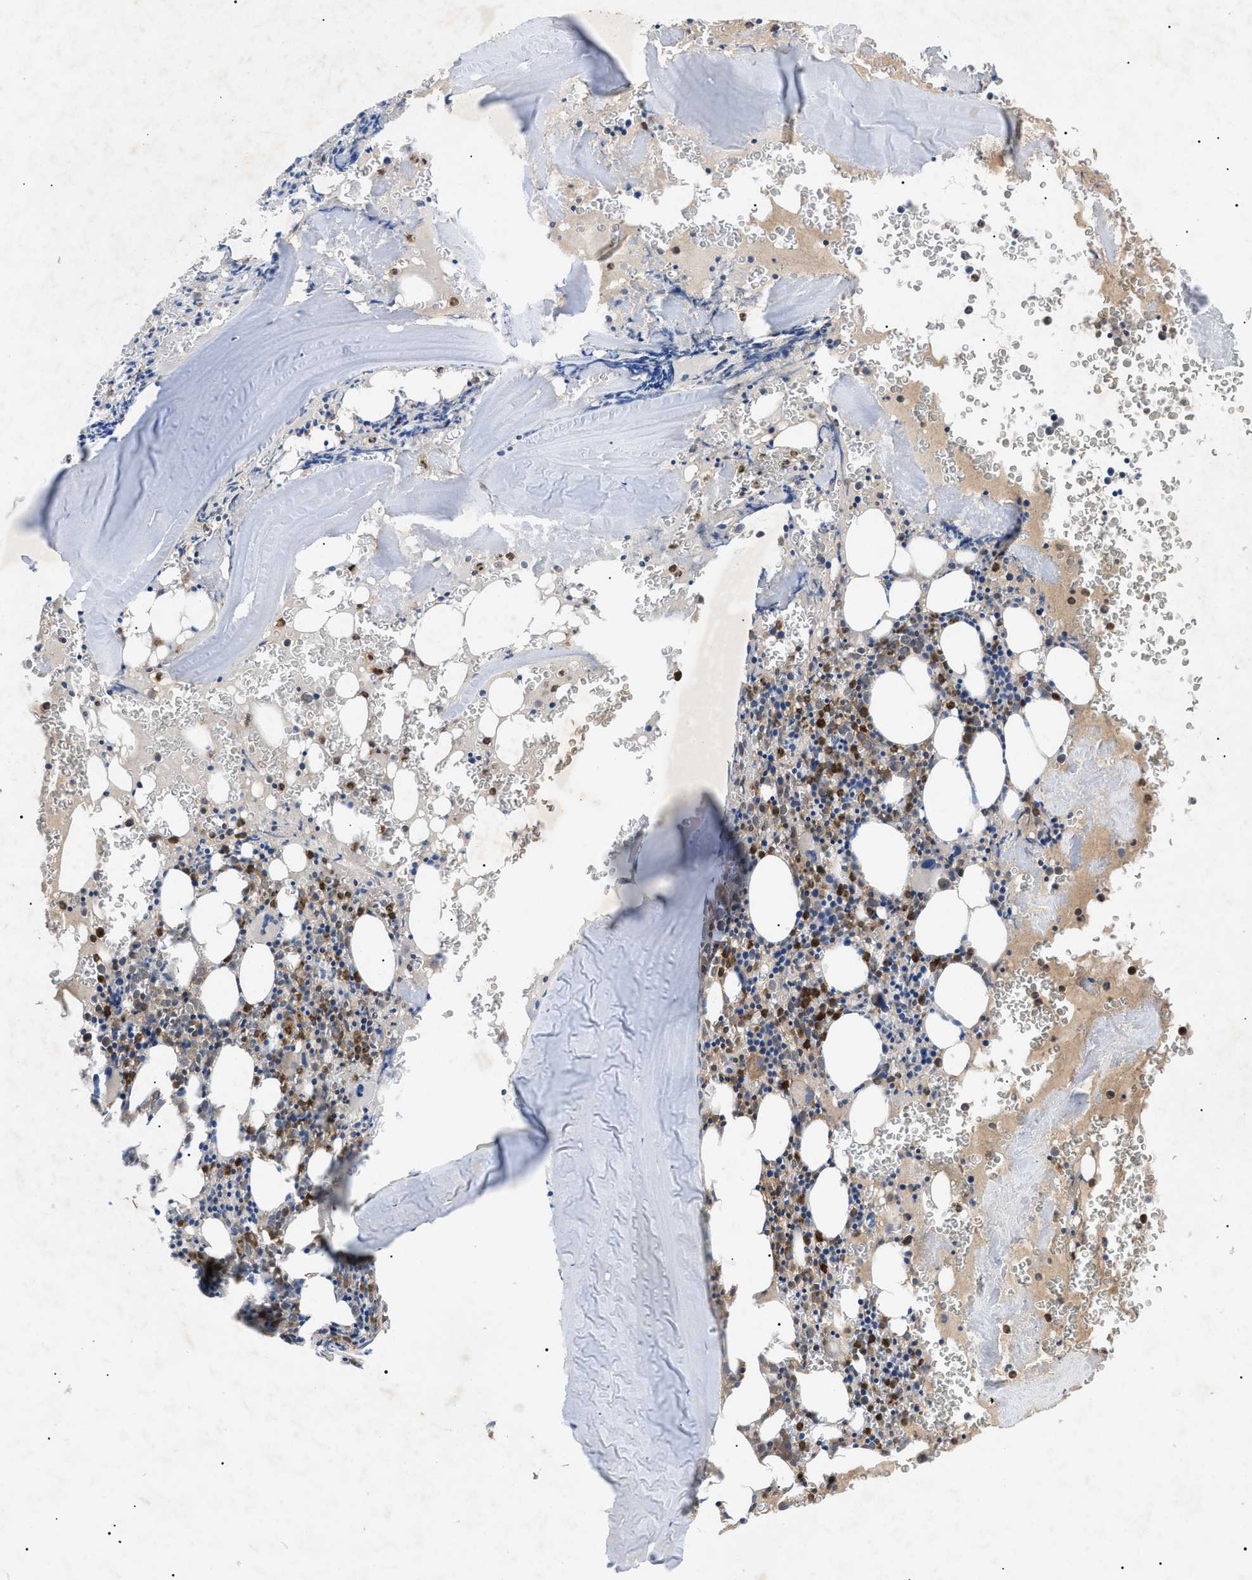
{"staining": {"intensity": "weak", "quantity": "25%-75%", "location": "cytoplasmic/membranous"}, "tissue": "bone marrow", "cell_type": "Hematopoietic cells", "image_type": "normal", "snomed": [{"axis": "morphology", "description": "Normal tissue, NOS"}, {"axis": "morphology", "description": "Inflammation, NOS"}, {"axis": "topography", "description": "Bone marrow"}], "caption": "This is an image of immunohistochemistry (IHC) staining of unremarkable bone marrow, which shows weak staining in the cytoplasmic/membranous of hematopoietic cells.", "gene": "RIPK1", "patient": {"sex": "male", "age": 37}}